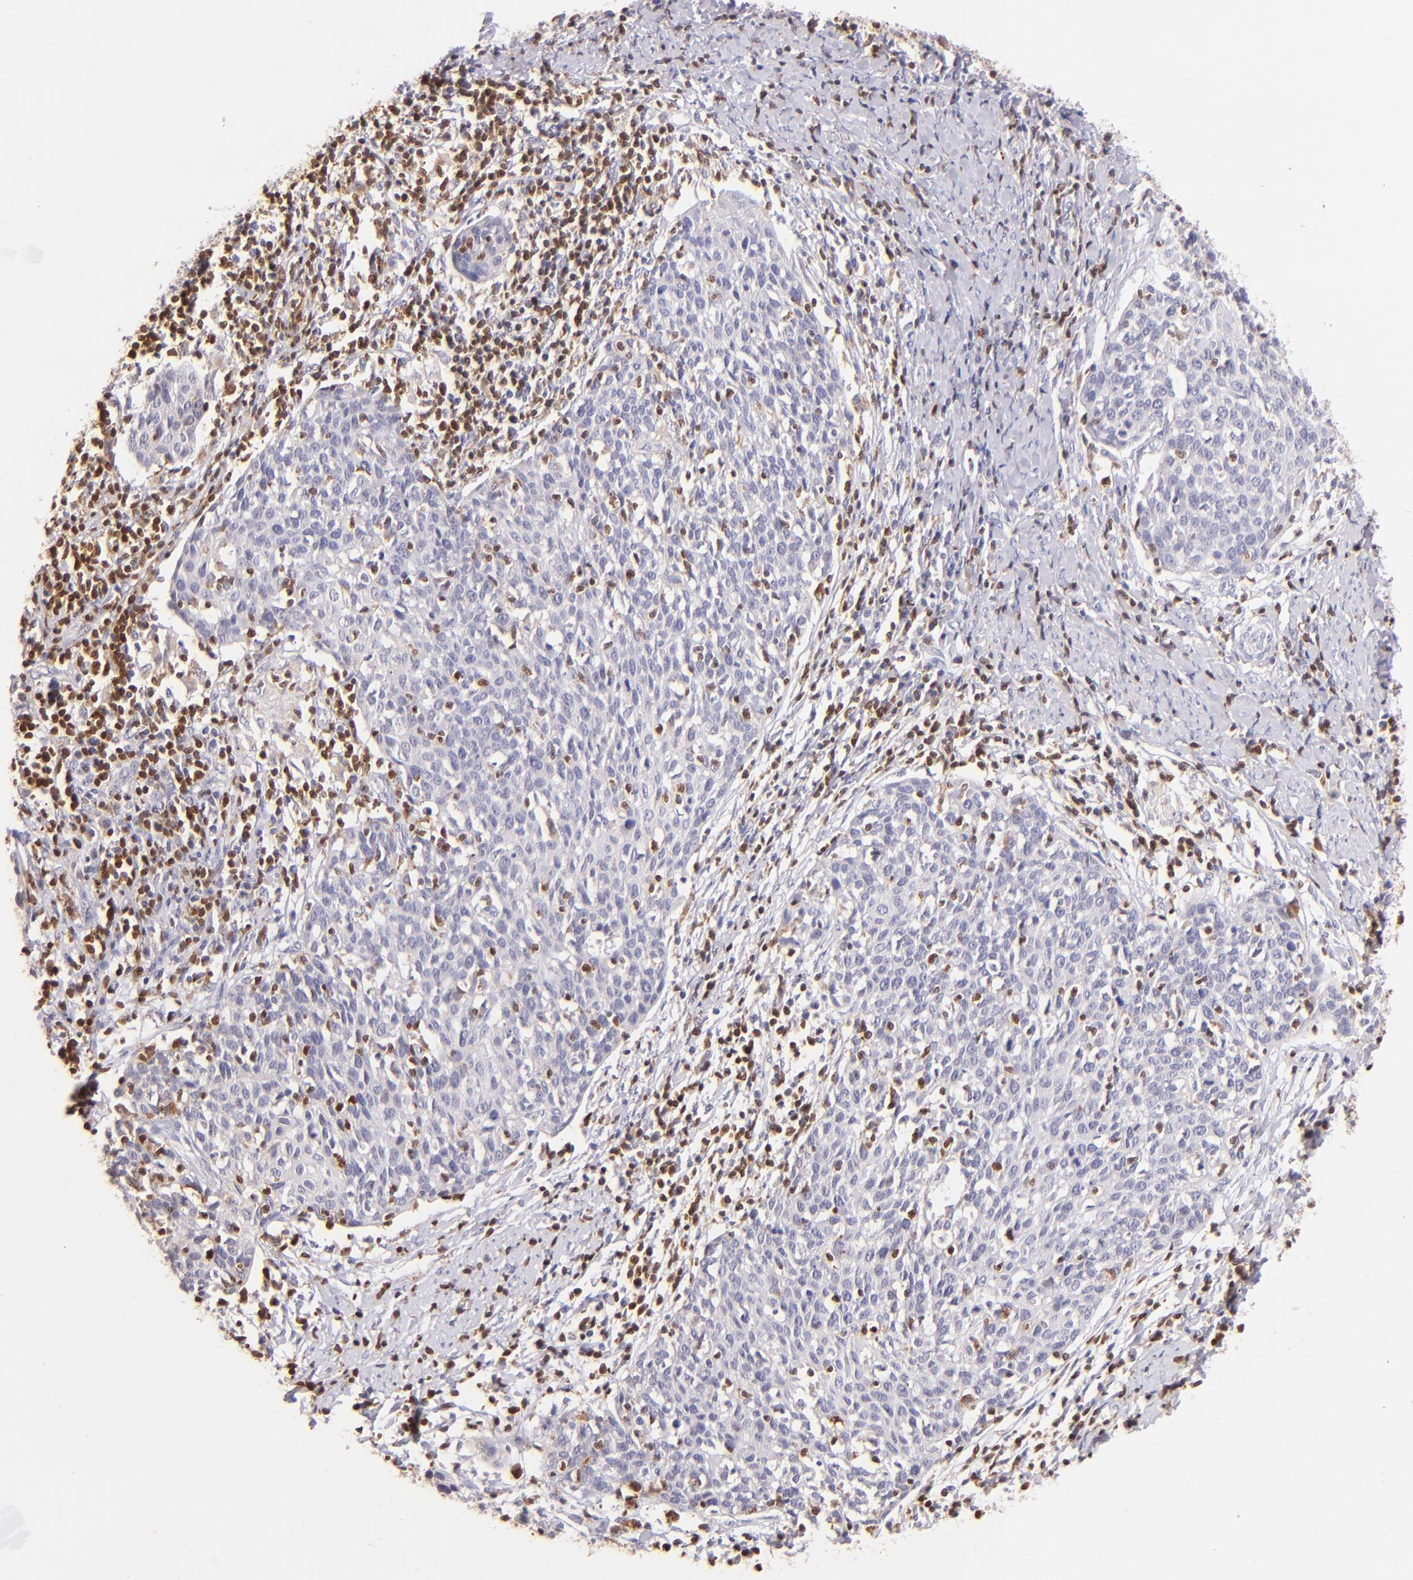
{"staining": {"intensity": "negative", "quantity": "none", "location": "none"}, "tissue": "cervical cancer", "cell_type": "Tumor cells", "image_type": "cancer", "snomed": [{"axis": "morphology", "description": "Squamous cell carcinoma, NOS"}, {"axis": "topography", "description": "Cervix"}], "caption": "This photomicrograph is of cervical cancer stained with immunohistochemistry to label a protein in brown with the nuclei are counter-stained blue. There is no expression in tumor cells.", "gene": "ZAP70", "patient": {"sex": "female", "age": 38}}